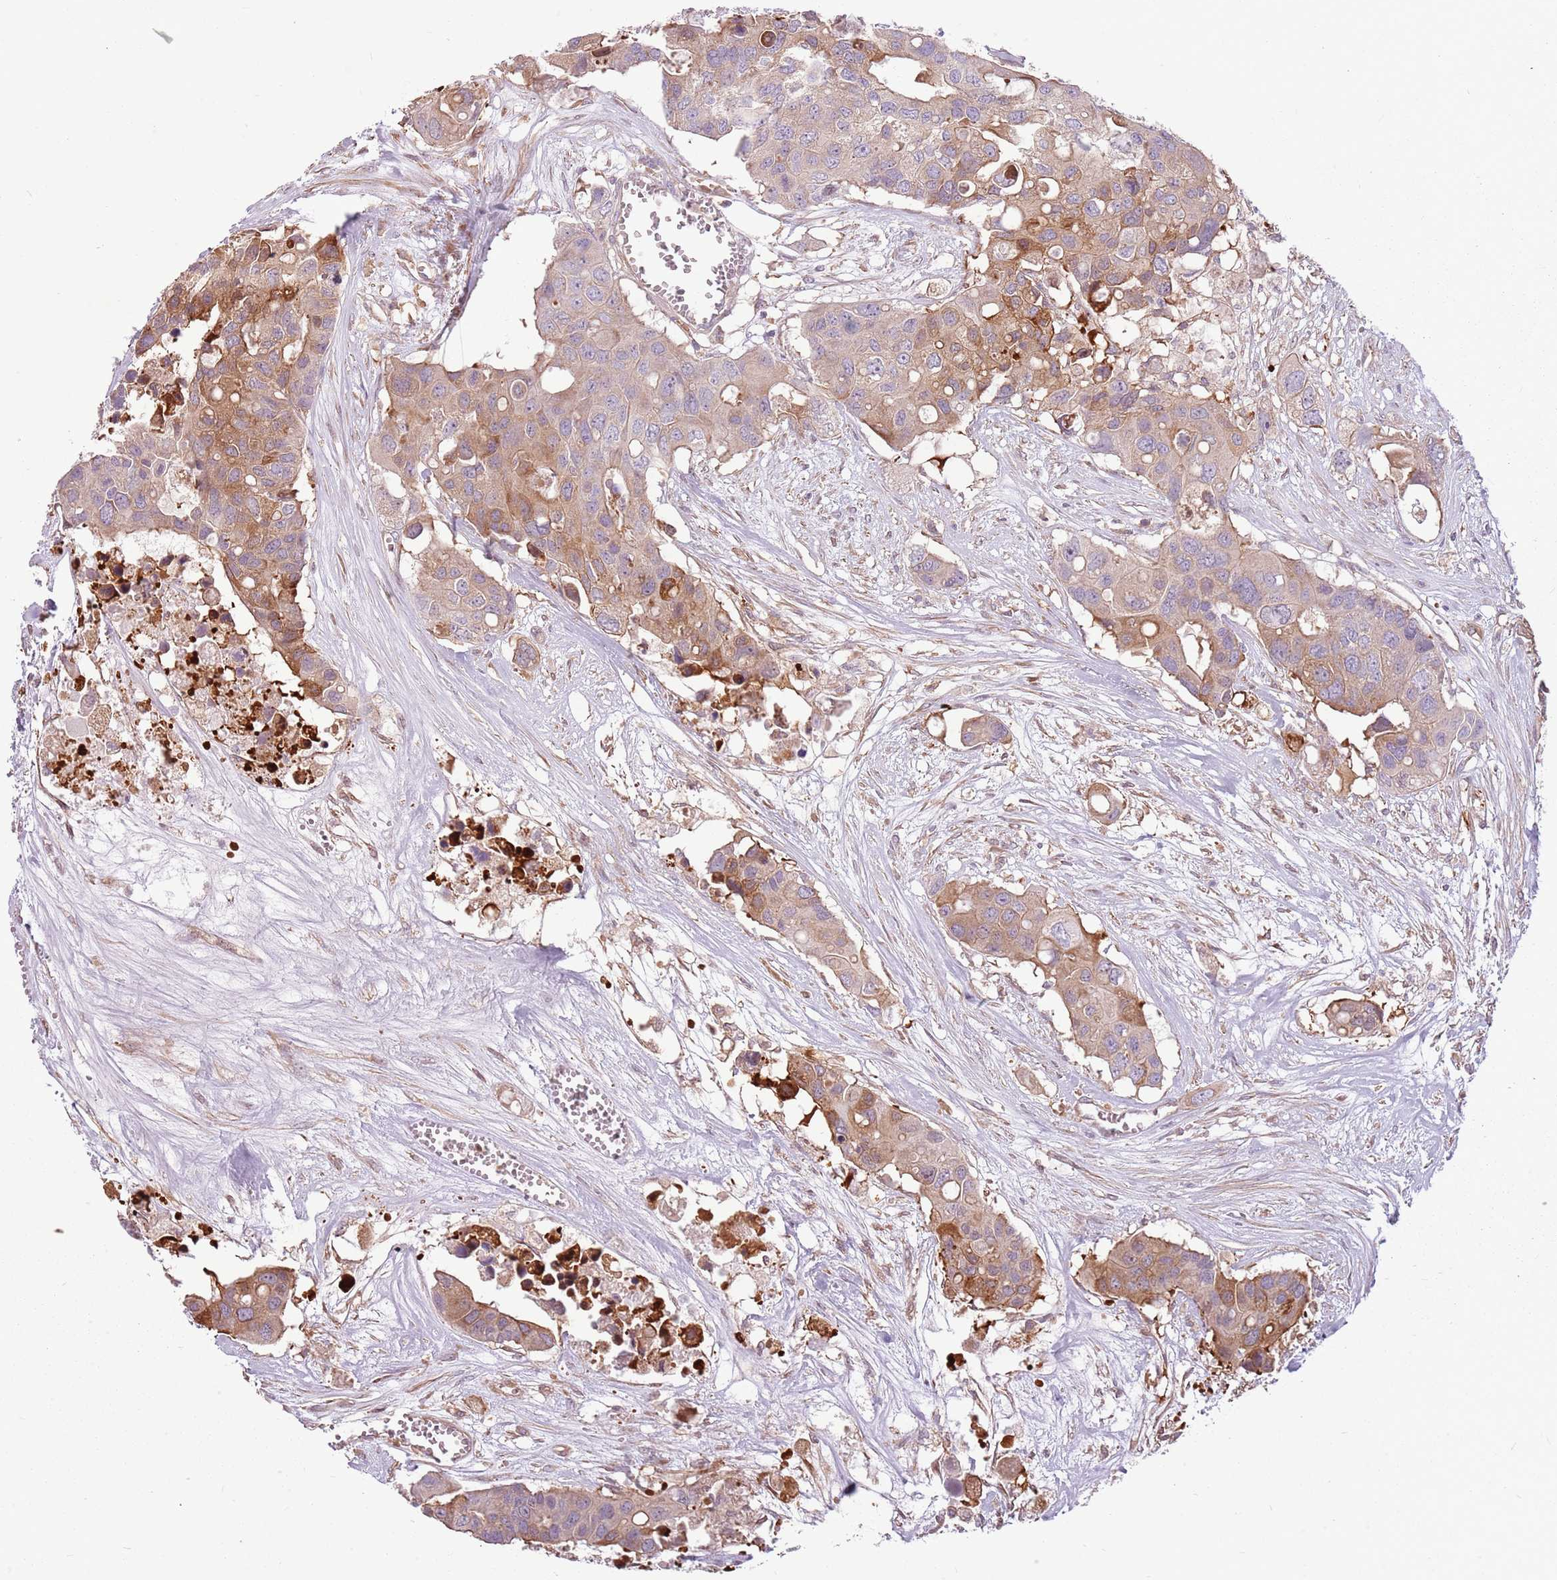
{"staining": {"intensity": "weak", "quantity": ">75%", "location": "cytoplasmic/membranous"}, "tissue": "colorectal cancer", "cell_type": "Tumor cells", "image_type": "cancer", "snomed": [{"axis": "morphology", "description": "Adenocarcinoma, NOS"}, {"axis": "topography", "description": "Colon"}], "caption": "Colorectal cancer tissue exhibits weak cytoplasmic/membranous positivity in approximately >75% of tumor cells, visualized by immunohistochemistry. The protein of interest is stained brown, and the nuclei are stained in blue (DAB (3,3'-diaminobenzidine) IHC with brightfield microscopy, high magnification).", "gene": "RPL21", "patient": {"sex": "male", "age": 77}}